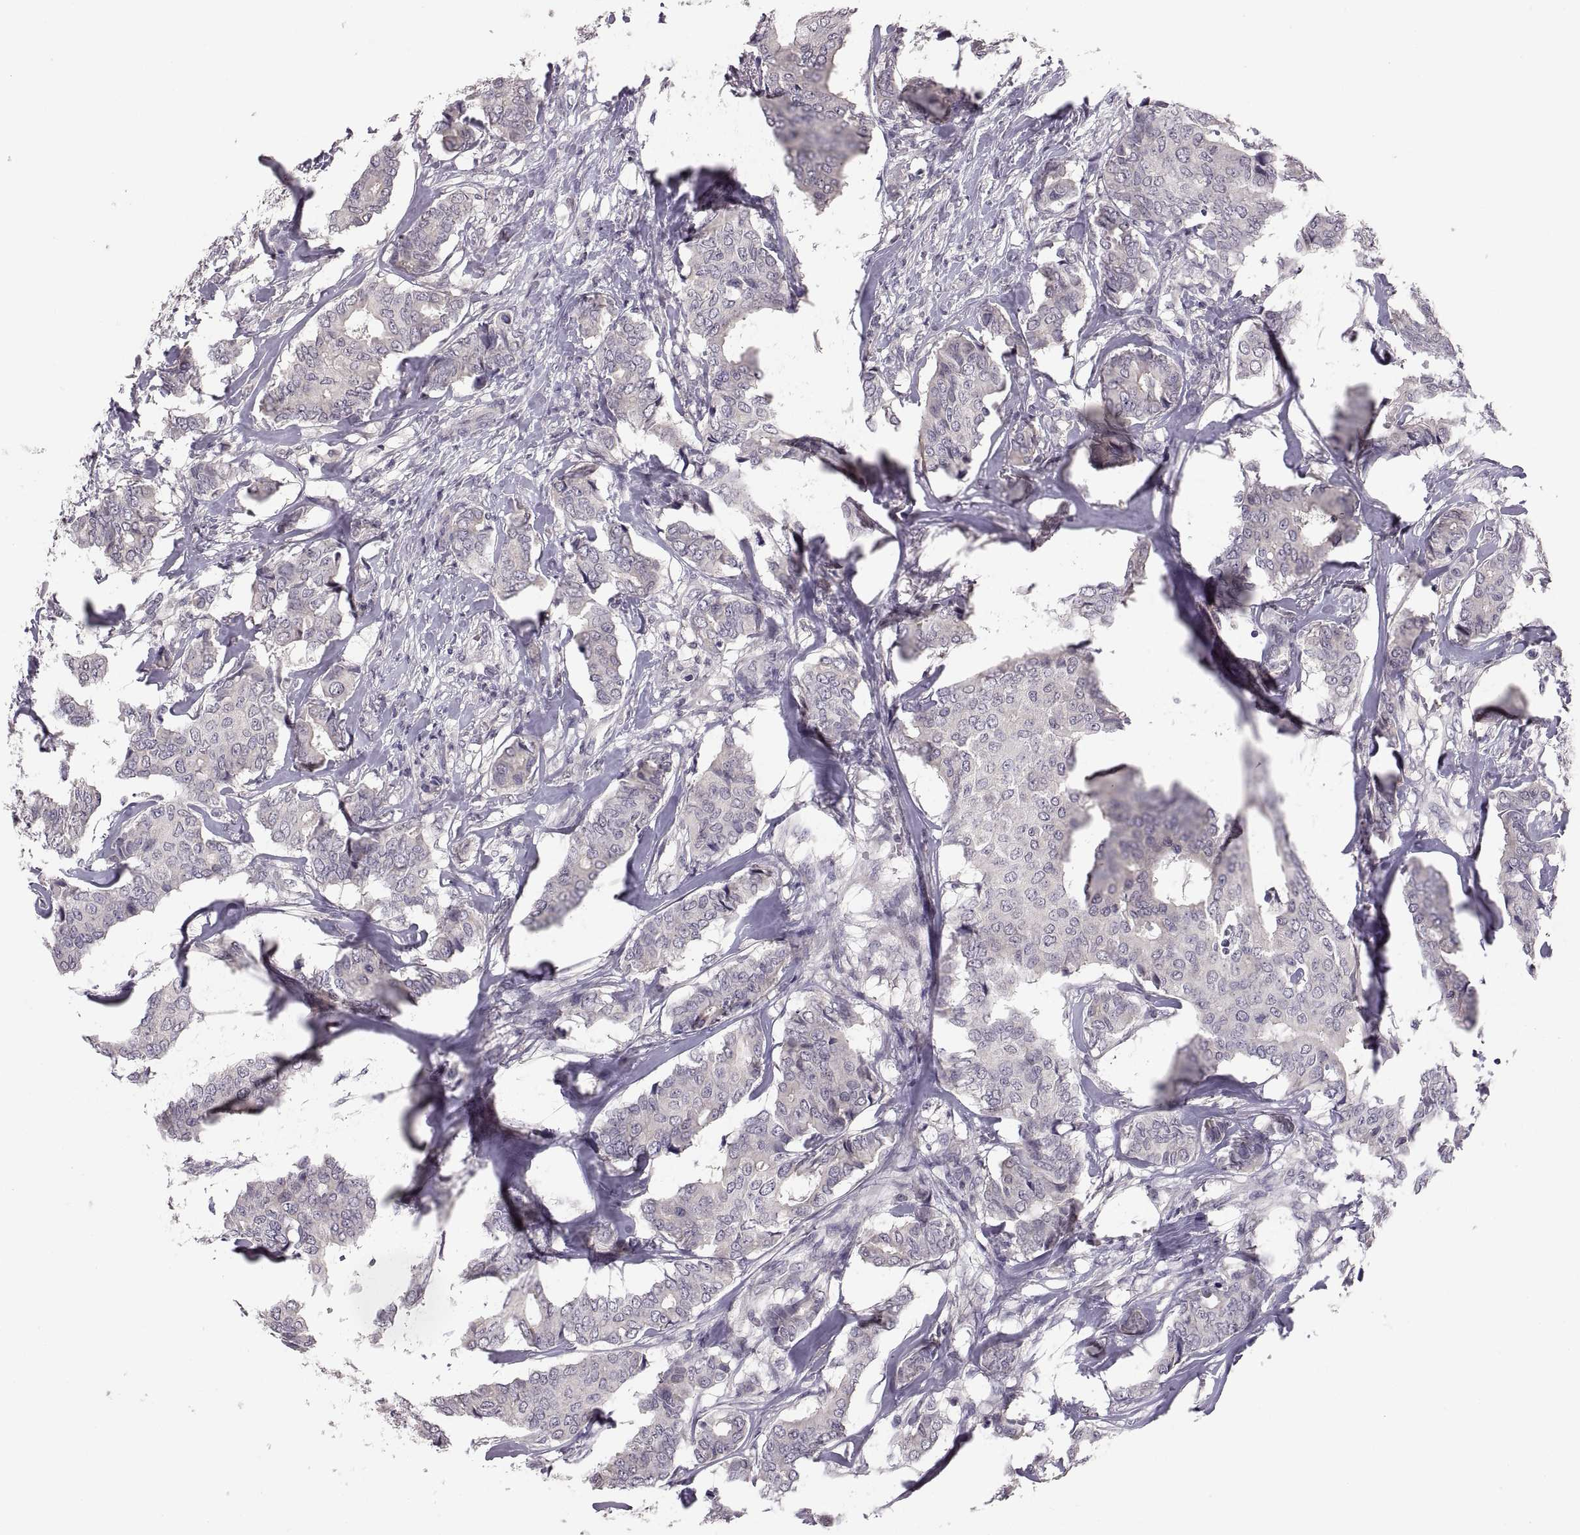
{"staining": {"intensity": "negative", "quantity": "none", "location": "none"}, "tissue": "breast cancer", "cell_type": "Tumor cells", "image_type": "cancer", "snomed": [{"axis": "morphology", "description": "Duct carcinoma"}, {"axis": "topography", "description": "Breast"}], "caption": "High magnification brightfield microscopy of breast cancer stained with DAB (brown) and counterstained with hematoxylin (blue): tumor cells show no significant staining.", "gene": "PAX2", "patient": {"sex": "female", "age": 75}}